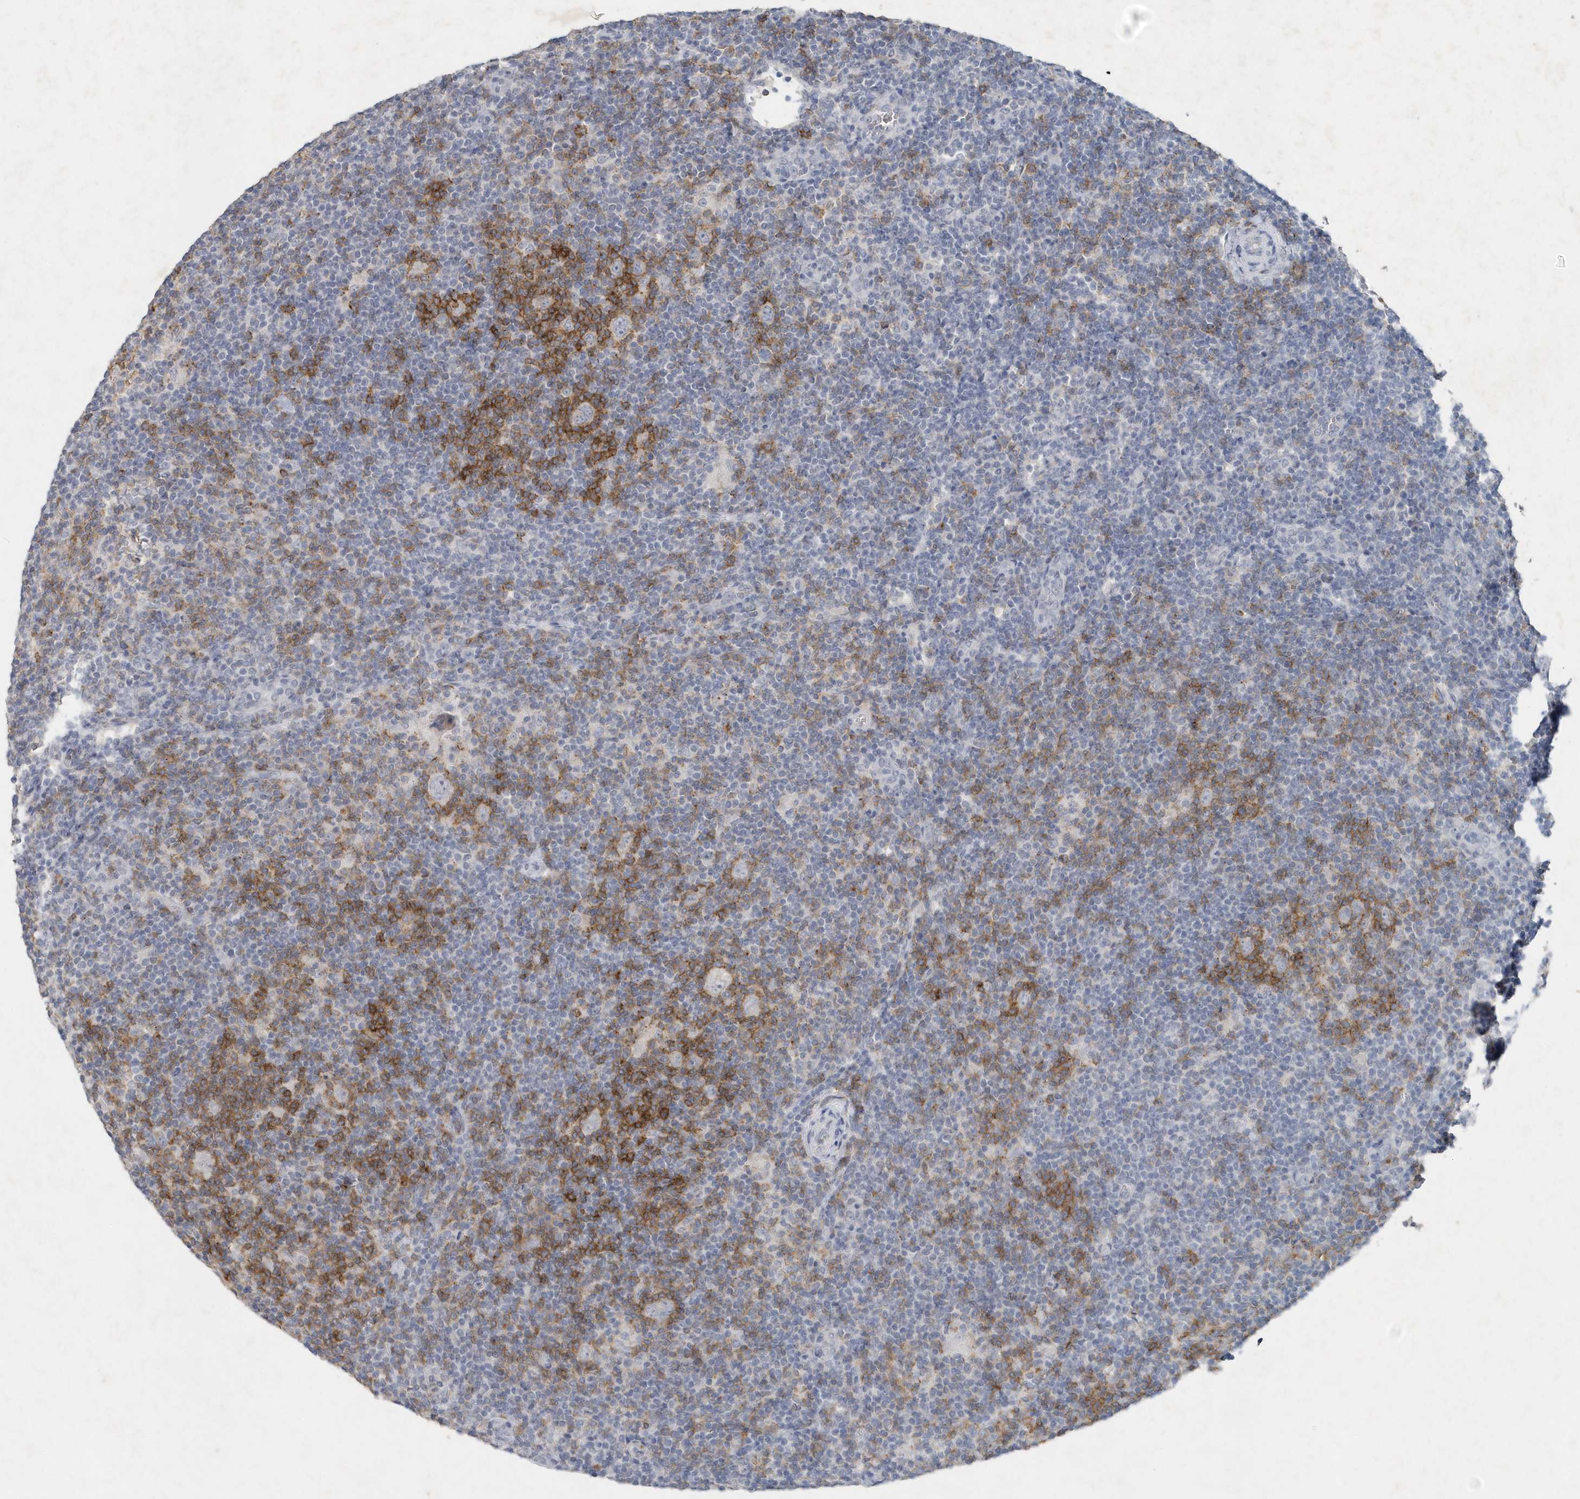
{"staining": {"intensity": "negative", "quantity": "none", "location": "none"}, "tissue": "lymphoma", "cell_type": "Tumor cells", "image_type": "cancer", "snomed": [{"axis": "morphology", "description": "Hodgkin's disease, NOS"}, {"axis": "topography", "description": "Lymph node"}], "caption": "This is an immunohistochemistry (IHC) micrograph of lymphoma. There is no expression in tumor cells.", "gene": "PDCD1", "patient": {"sex": "female", "age": 57}}